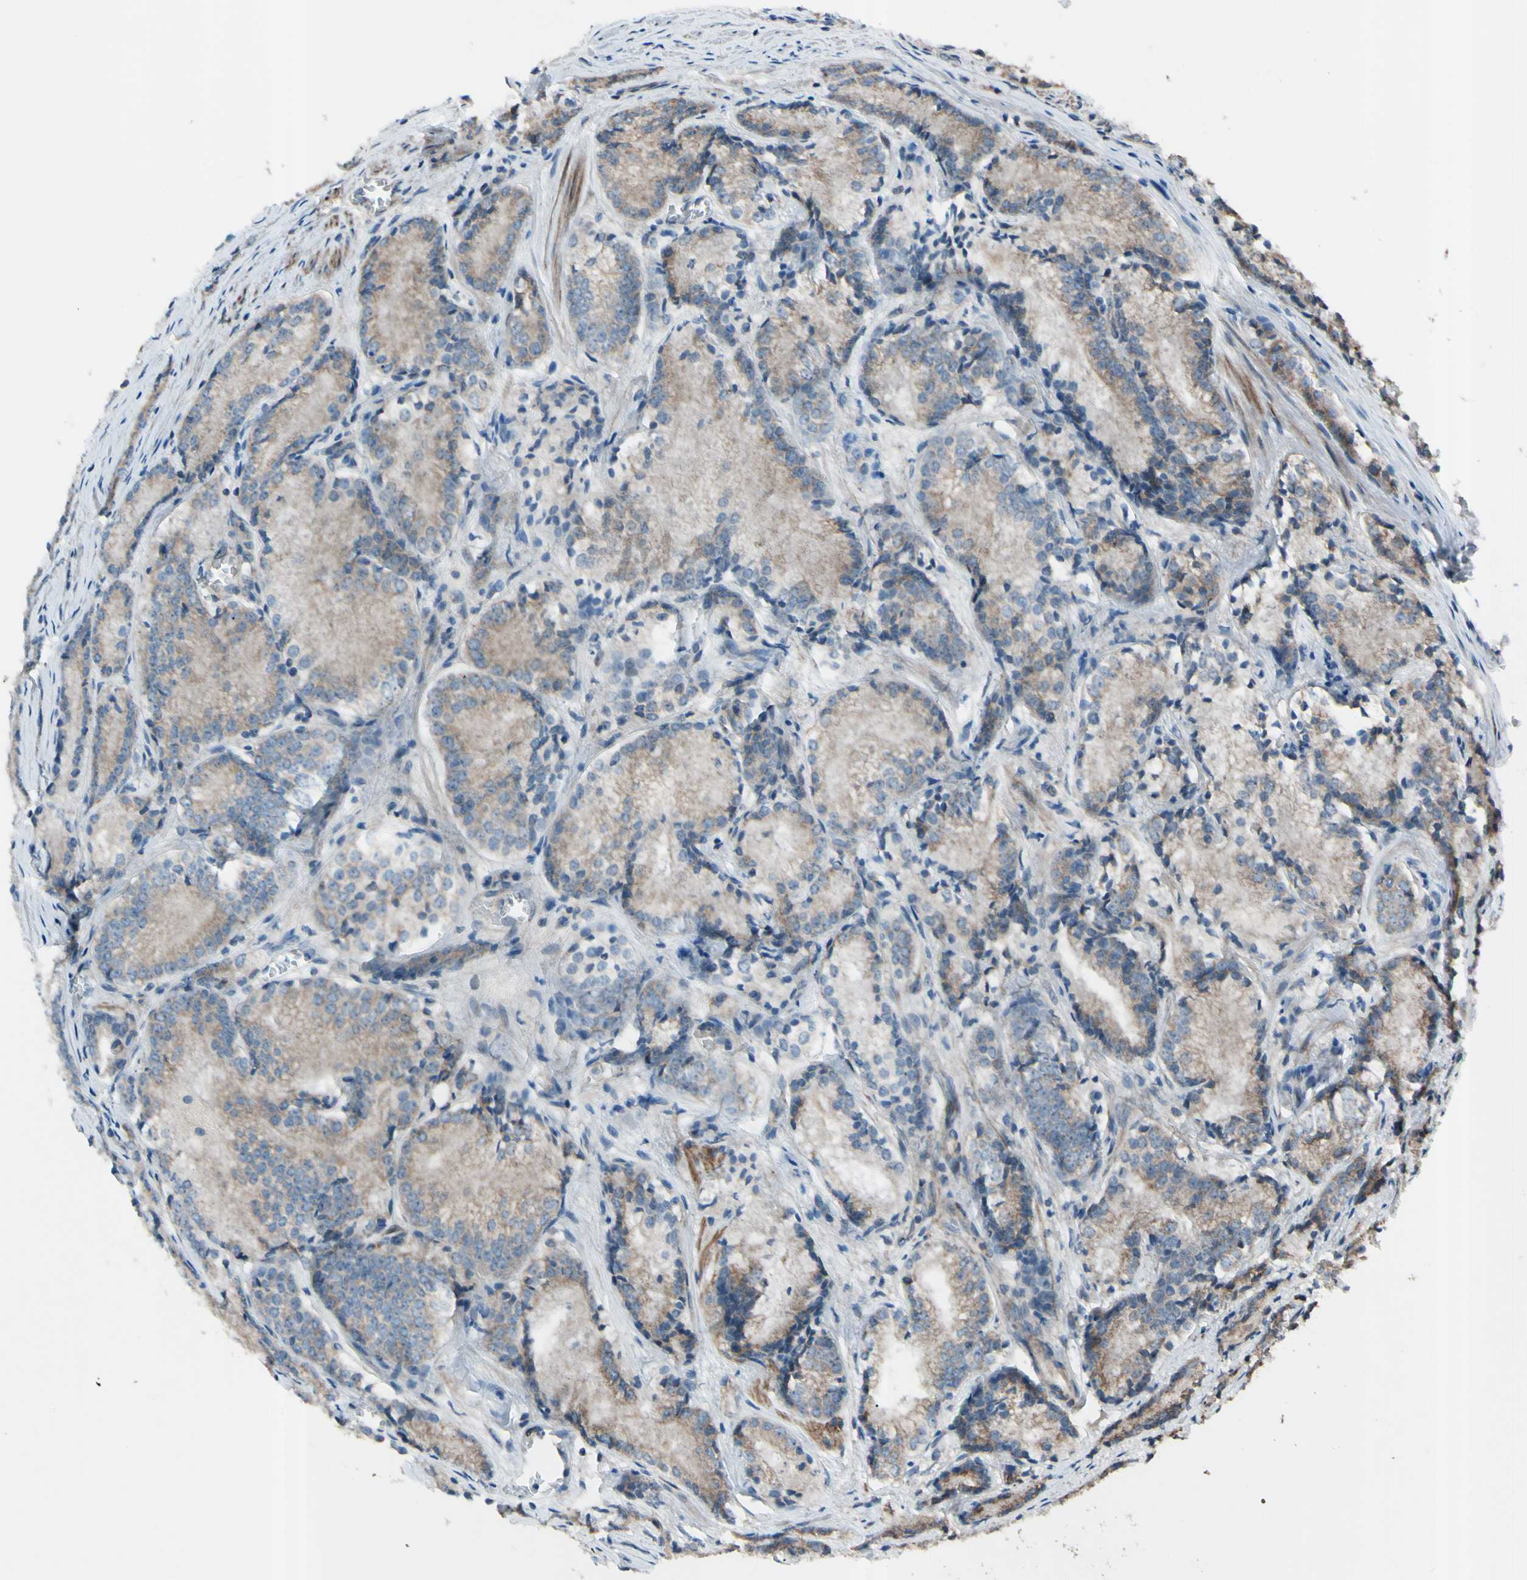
{"staining": {"intensity": "weak", "quantity": "<25%", "location": "cytoplasmic/membranous"}, "tissue": "prostate cancer", "cell_type": "Tumor cells", "image_type": "cancer", "snomed": [{"axis": "morphology", "description": "Adenocarcinoma, Low grade"}, {"axis": "topography", "description": "Prostate"}], "caption": "A high-resolution photomicrograph shows IHC staining of adenocarcinoma (low-grade) (prostate), which reveals no significant expression in tumor cells.", "gene": "ACOT8", "patient": {"sex": "male", "age": 60}}